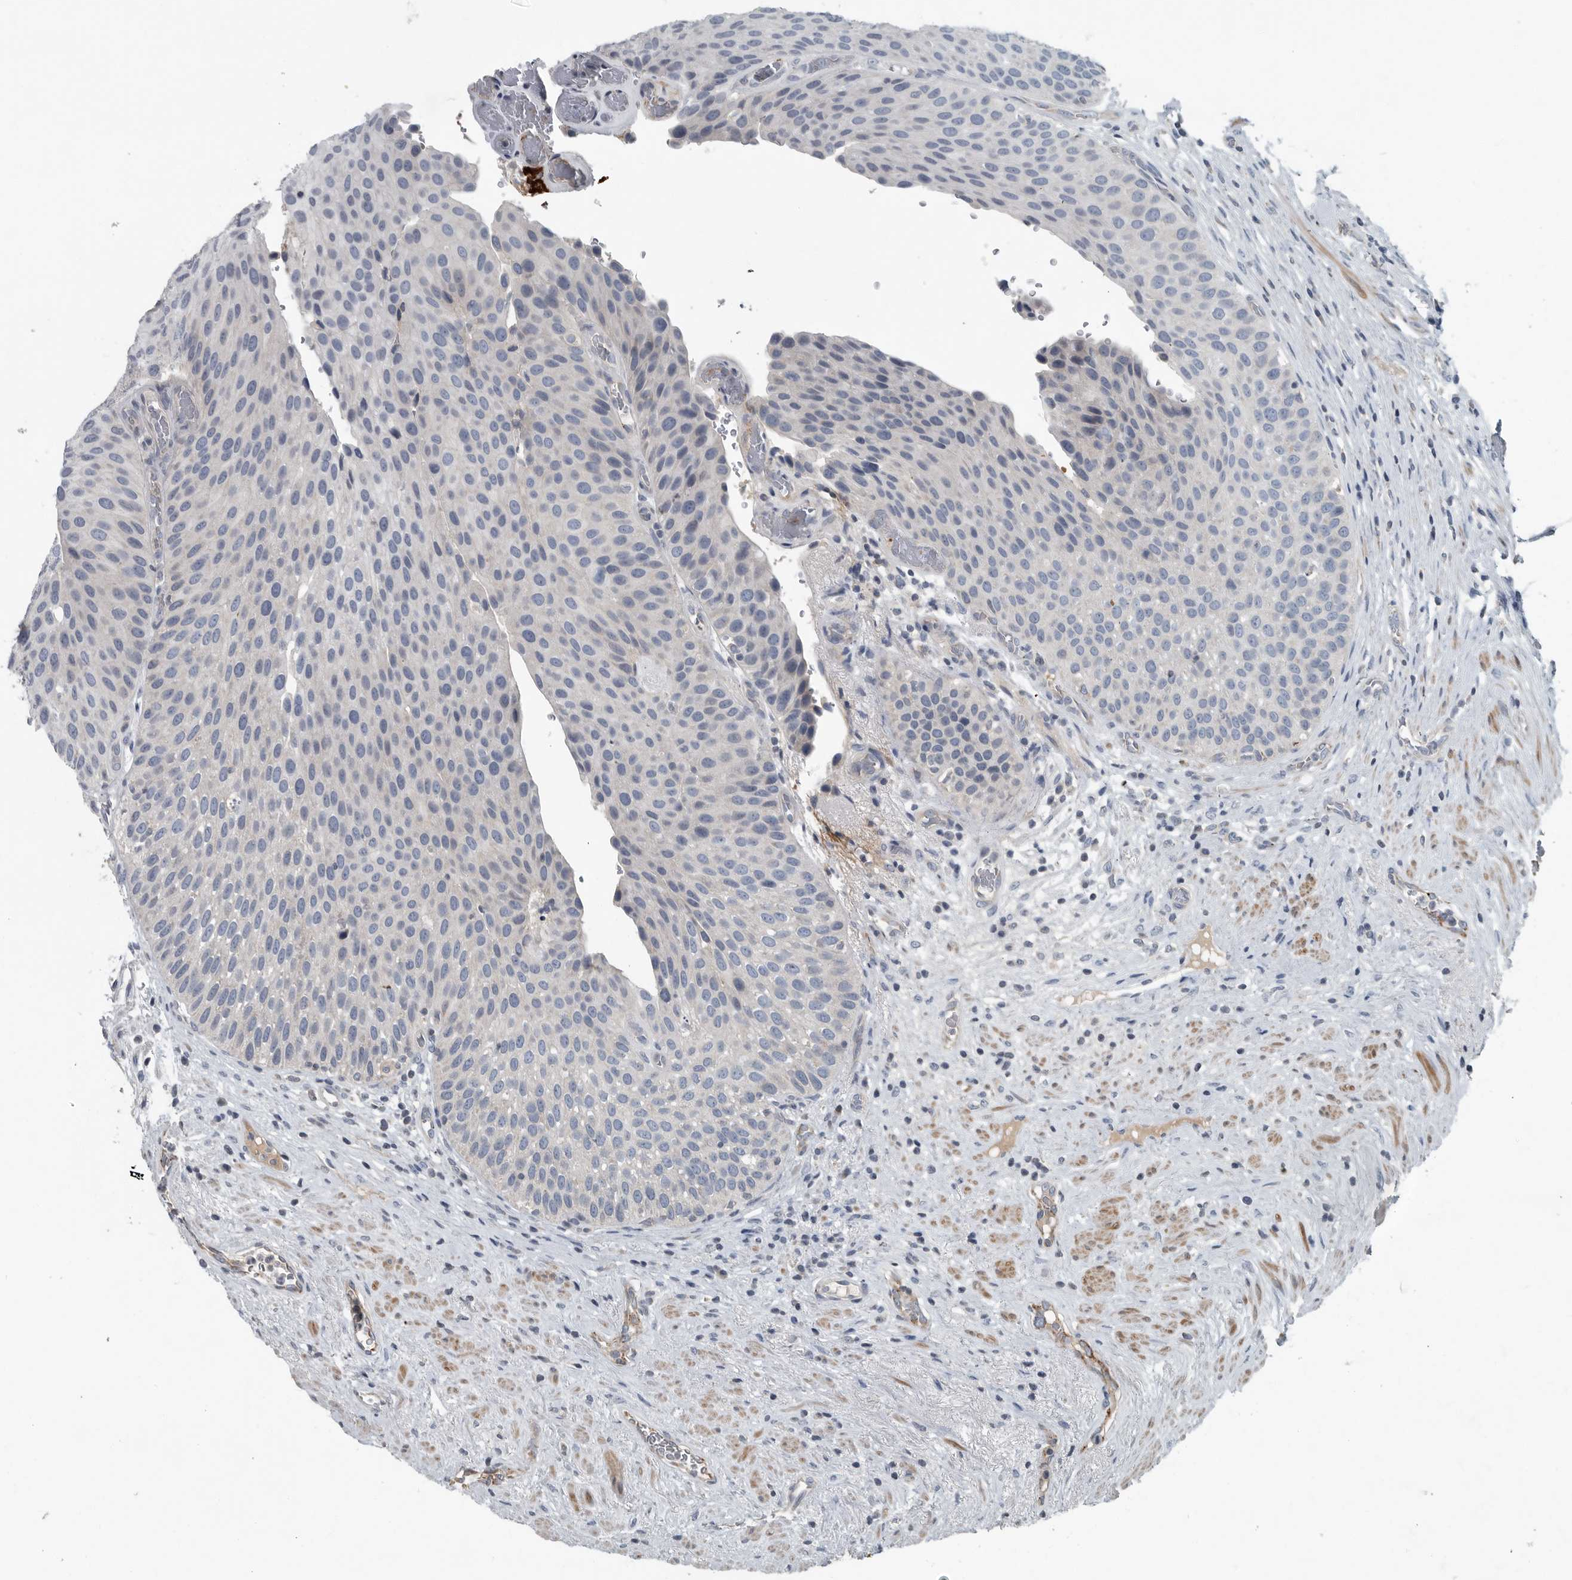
{"staining": {"intensity": "negative", "quantity": "none", "location": "none"}, "tissue": "urothelial cancer", "cell_type": "Tumor cells", "image_type": "cancer", "snomed": [{"axis": "morphology", "description": "Normal tissue, NOS"}, {"axis": "morphology", "description": "Urothelial carcinoma, Low grade"}, {"axis": "topography", "description": "Urinary bladder"}, {"axis": "topography", "description": "Prostate"}], "caption": "IHC photomicrograph of neoplastic tissue: urothelial cancer stained with DAB displays no significant protein staining in tumor cells. (Stains: DAB immunohistochemistry (IHC) with hematoxylin counter stain, Microscopy: brightfield microscopy at high magnification).", "gene": "MPP3", "patient": {"sex": "male", "age": 60}}